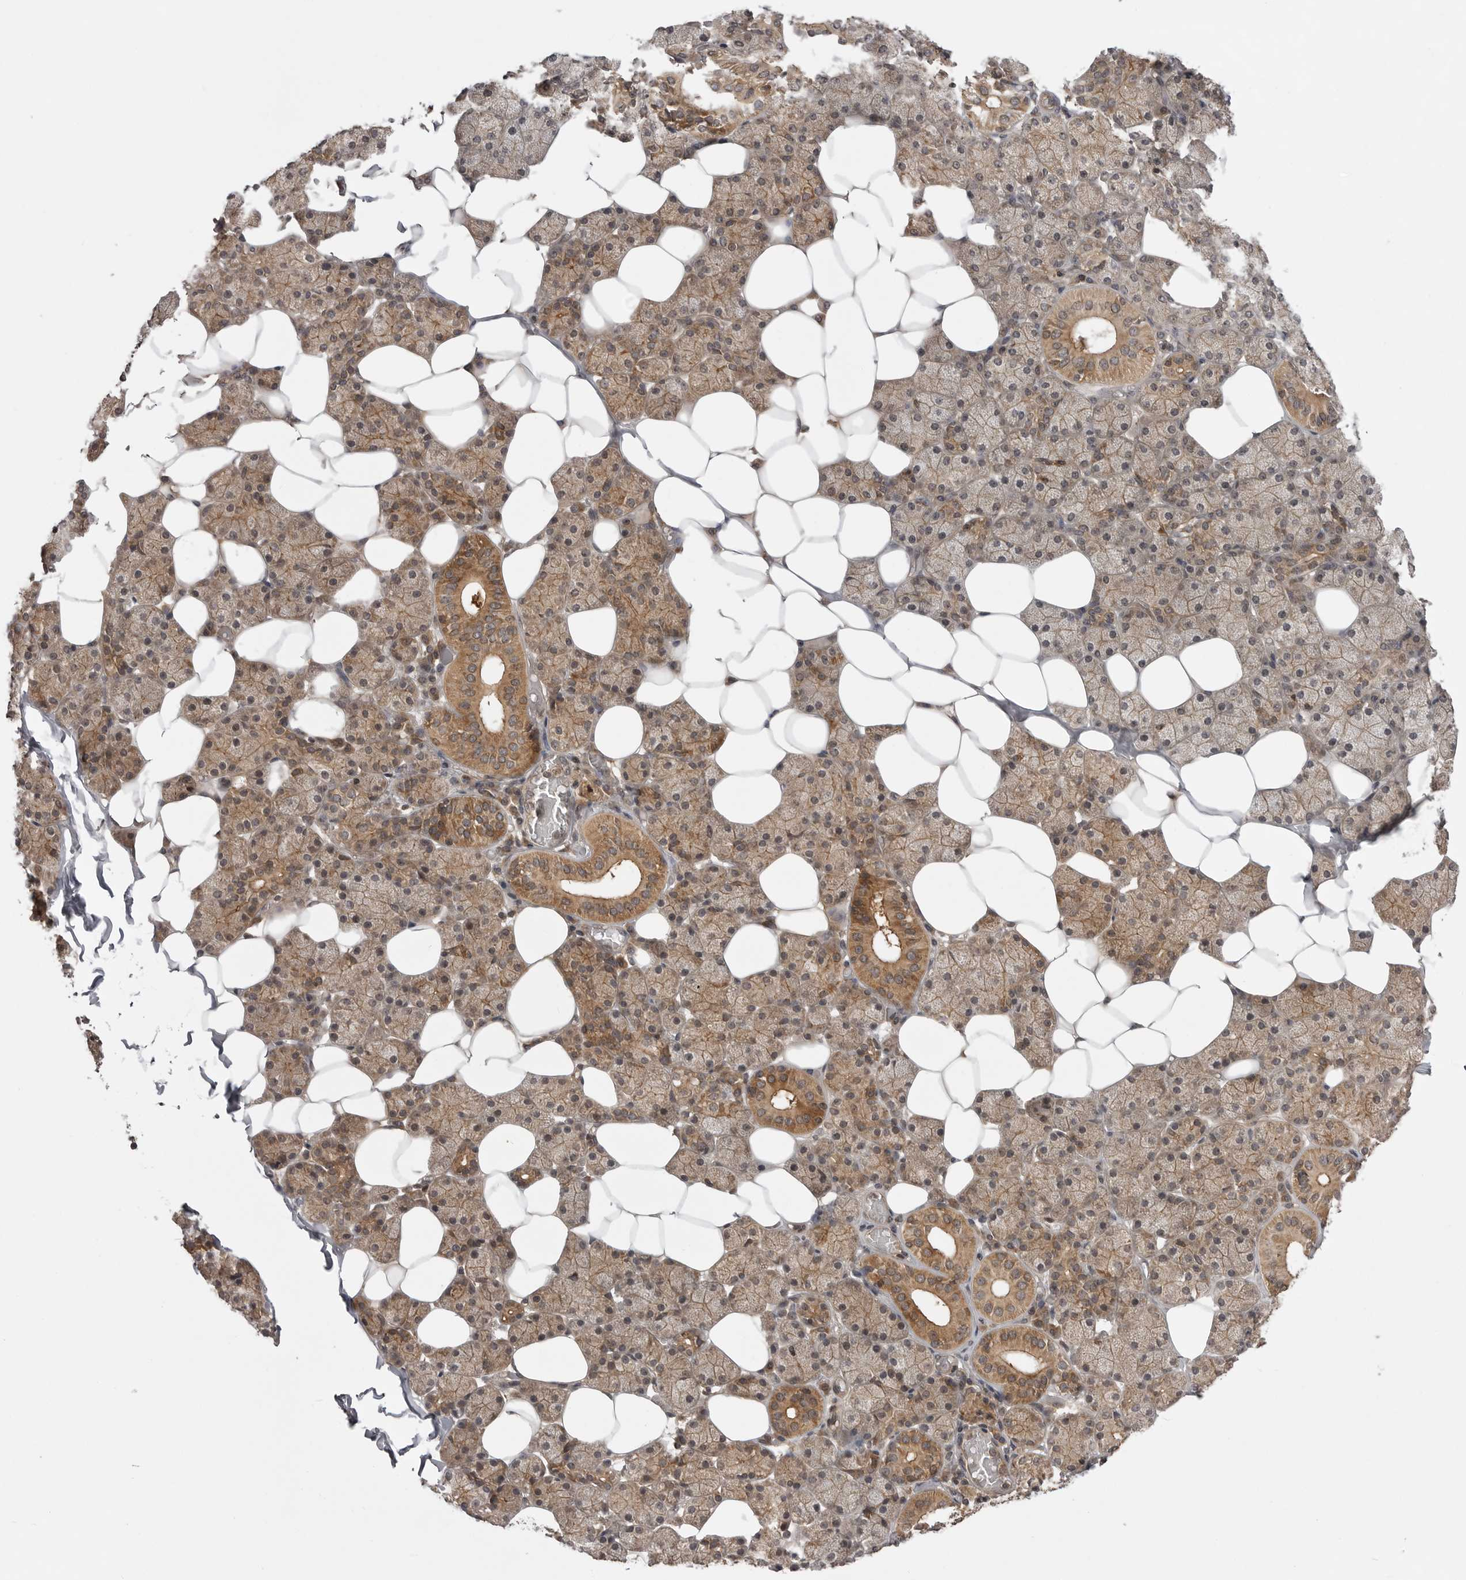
{"staining": {"intensity": "moderate", "quantity": ">75%", "location": "cytoplasmic/membranous"}, "tissue": "salivary gland", "cell_type": "Glandular cells", "image_type": "normal", "snomed": [{"axis": "morphology", "description": "Normal tissue, NOS"}, {"axis": "topography", "description": "Salivary gland"}], "caption": "Immunohistochemistry (IHC) histopathology image of normal salivary gland: salivary gland stained using immunohistochemistry demonstrates medium levels of moderate protein expression localized specifically in the cytoplasmic/membranous of glandular cells, appearing as a cytoplasmic/membranous brown color.", "gene": "STK24", "patient": {"sex": "female", "age": 33}}